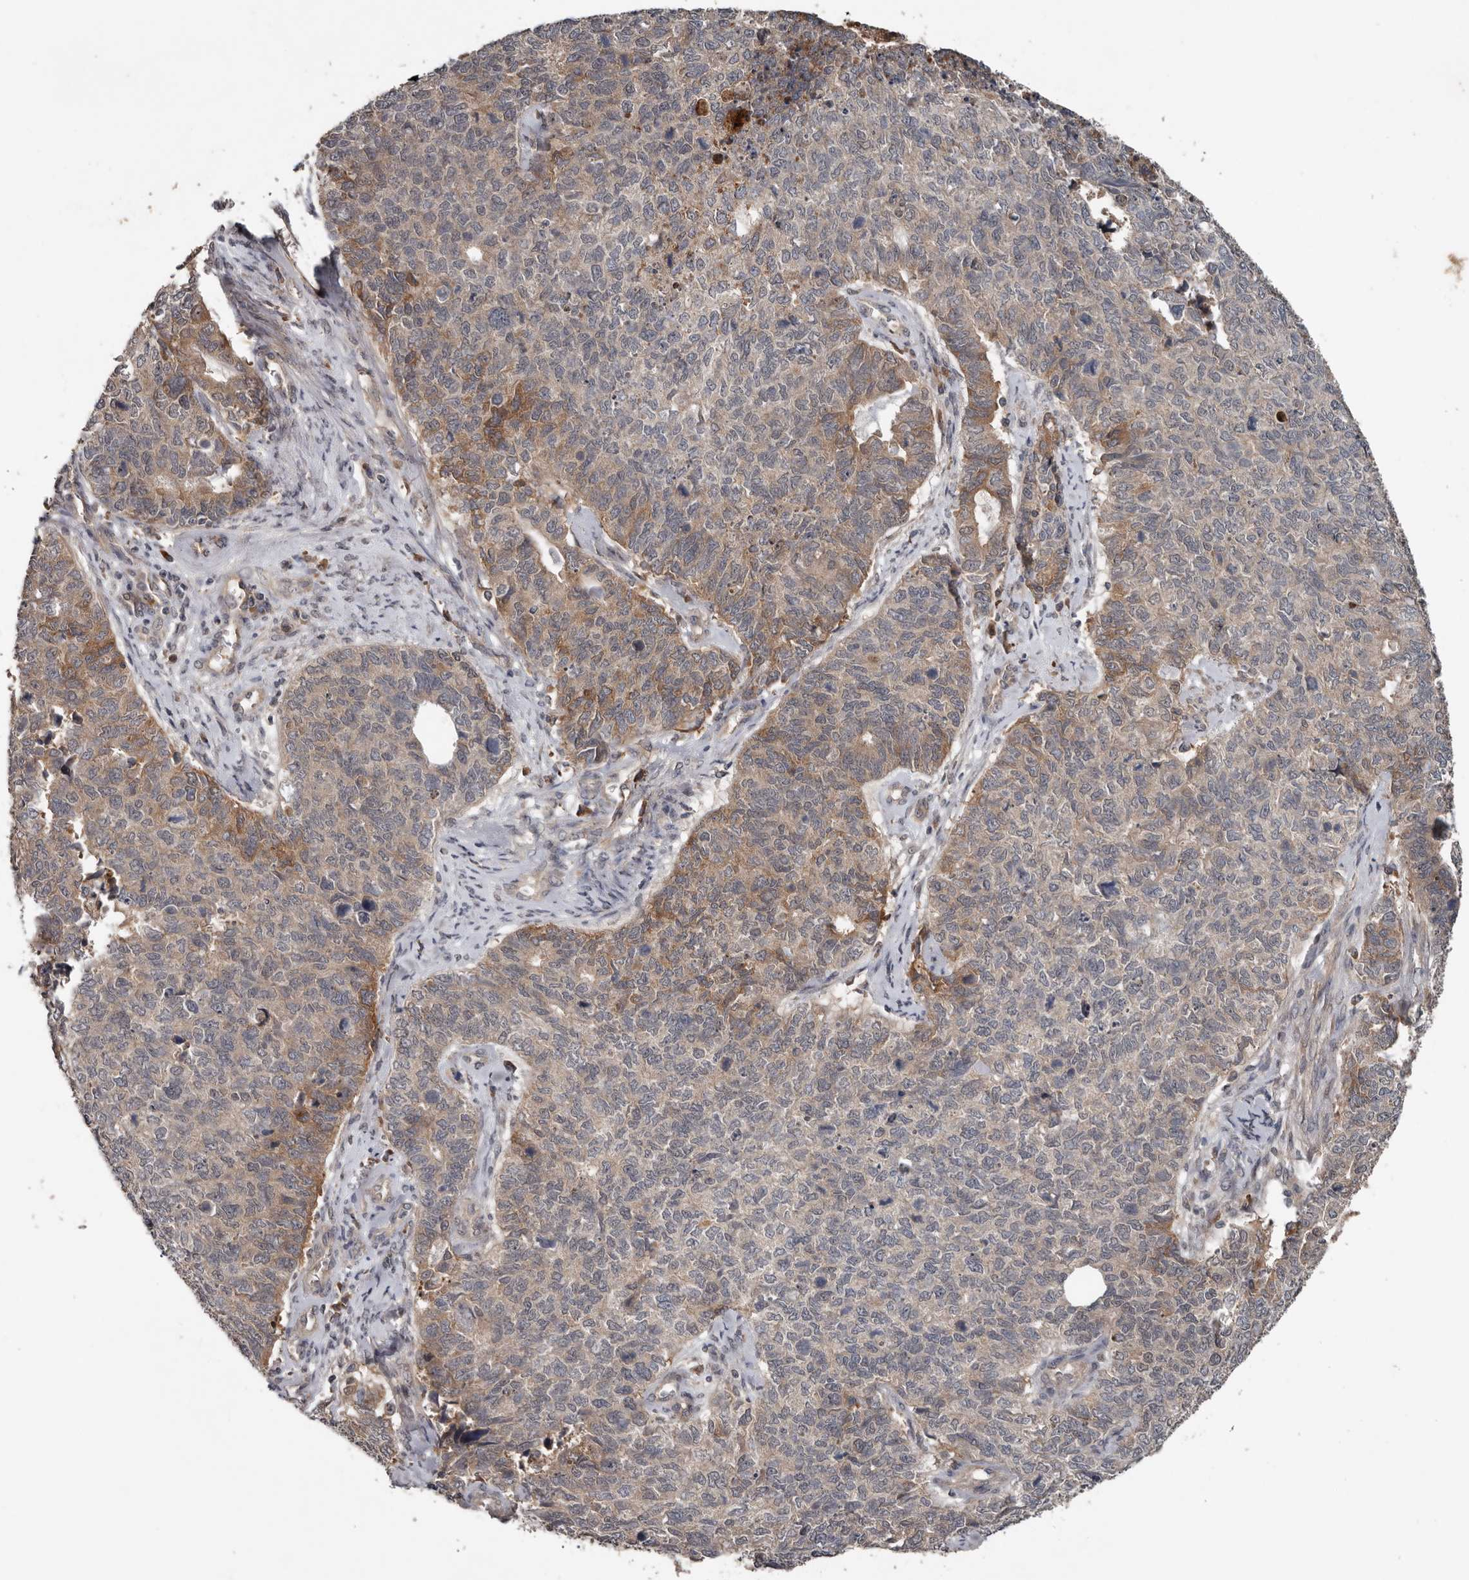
{"staining": {"intensity": "moderate", "quantity": "<25%", "location": "cytoplasmic/membranous"}, "tissue": "cervical cancer", "cell_type": "Tumor cells", "image_type": "cancer", "snomed": [{"axis": "morphology", "description": "Squamous cell carcinoma, NOS"}, {"axis": "topography", "description": "Cervix"}], "caption": "Squamous cell carcinoma (cervical) stained for a protein (brown) demonstrates moderate cytoplasmic/membranous positive expression in approximately <25% of tumor cells.", "gene": "DNAJB4", "patient": {"sex": "female", "age": 63}}